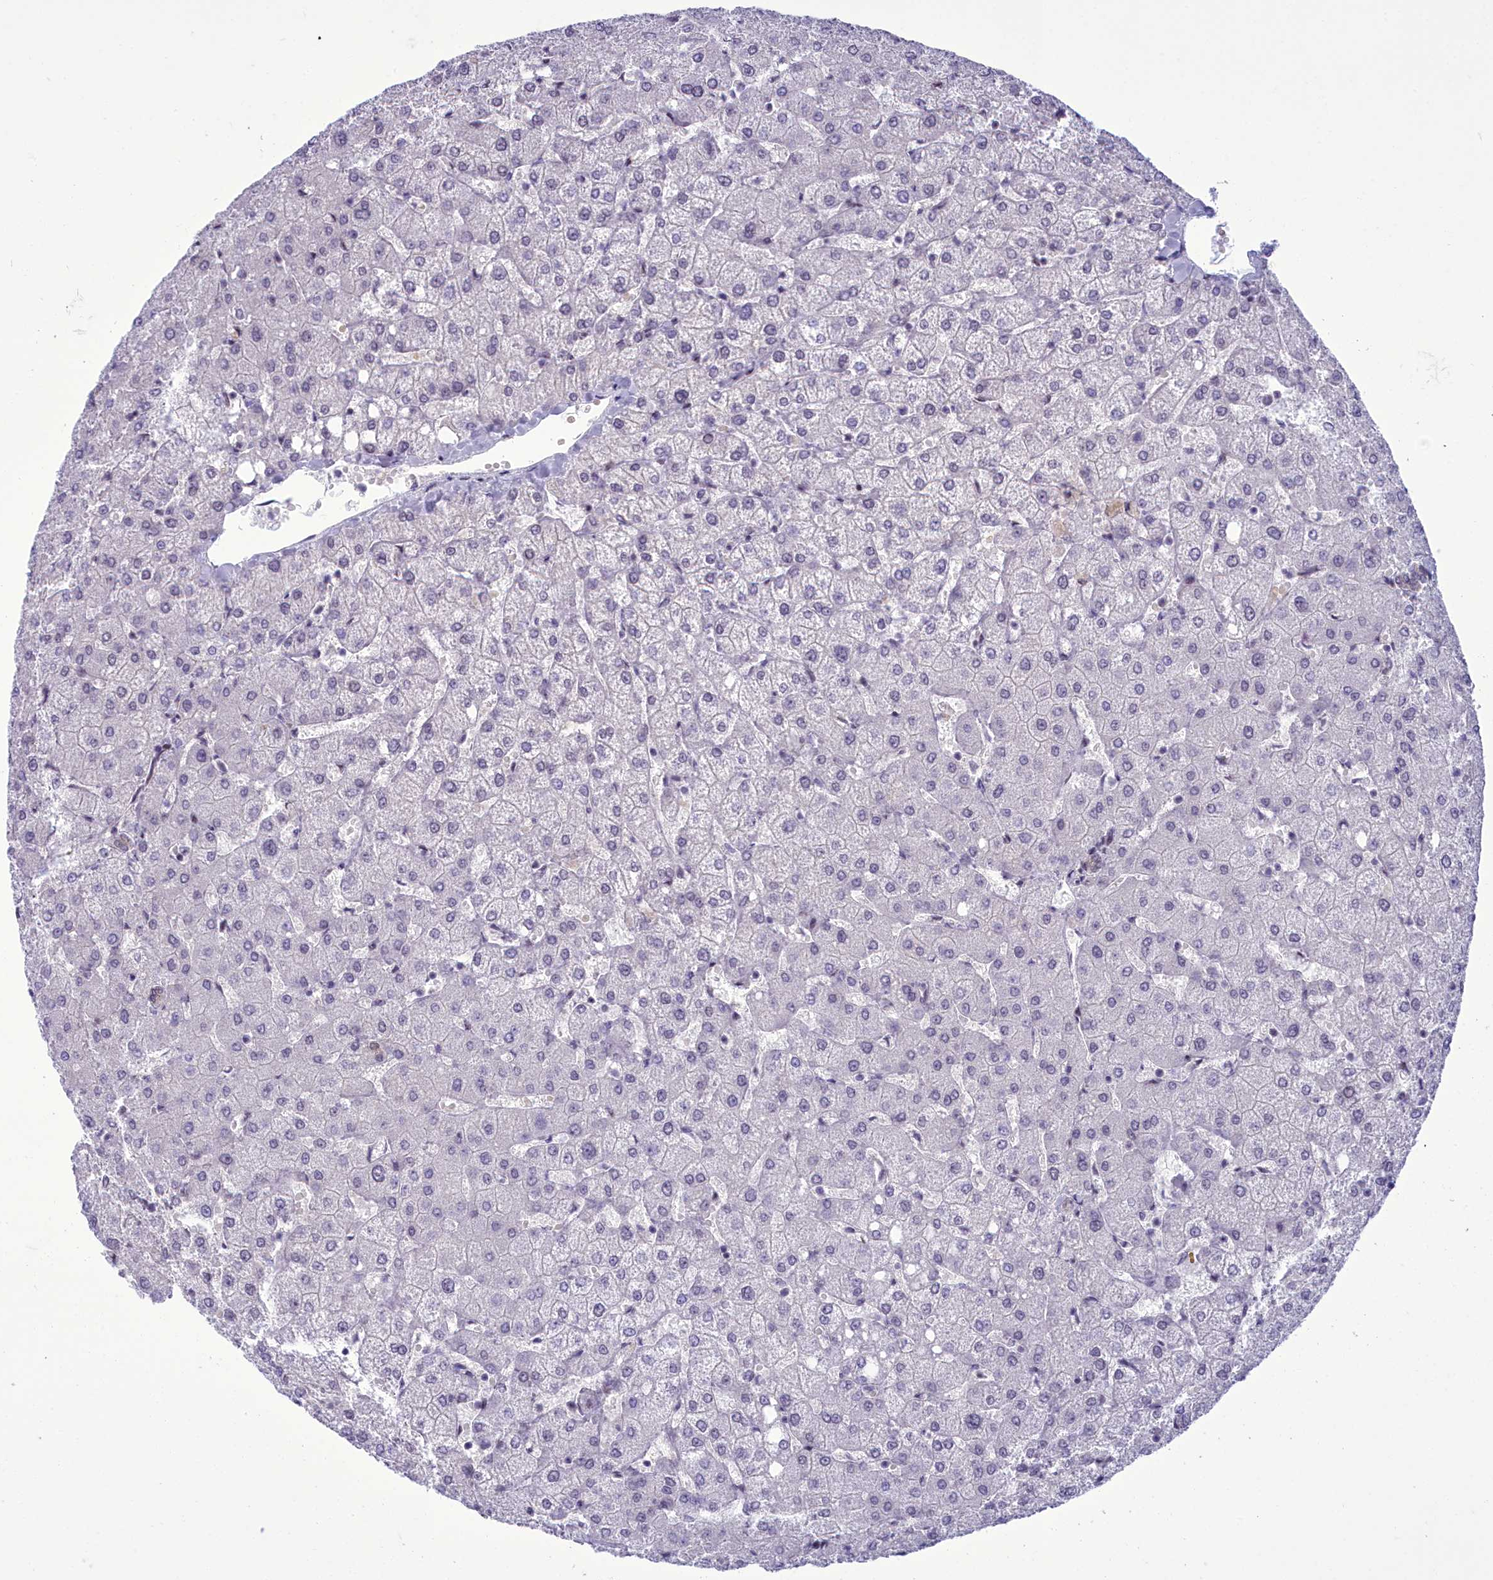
{"staining": {"intensity": "negative", "quantity": "none", "location": "none"}, "tissue": "liver", "cell_type": "Cholangiocytes", "image_type": "normal", "snomed": [{"axis": "morphology", "description": "Normal tissue, NOS"}, {"axis": "topography", "description": "Liver"}], "caption": "Immunohistochemistry (IHC) of unremarkable human liver shows no positivity in cholangiocytes. (DAB IHC visualized using brightfield microscopy, high magnification).", "gene": "CEACAM19", "patient": {"sex": "female", "age": 54}}